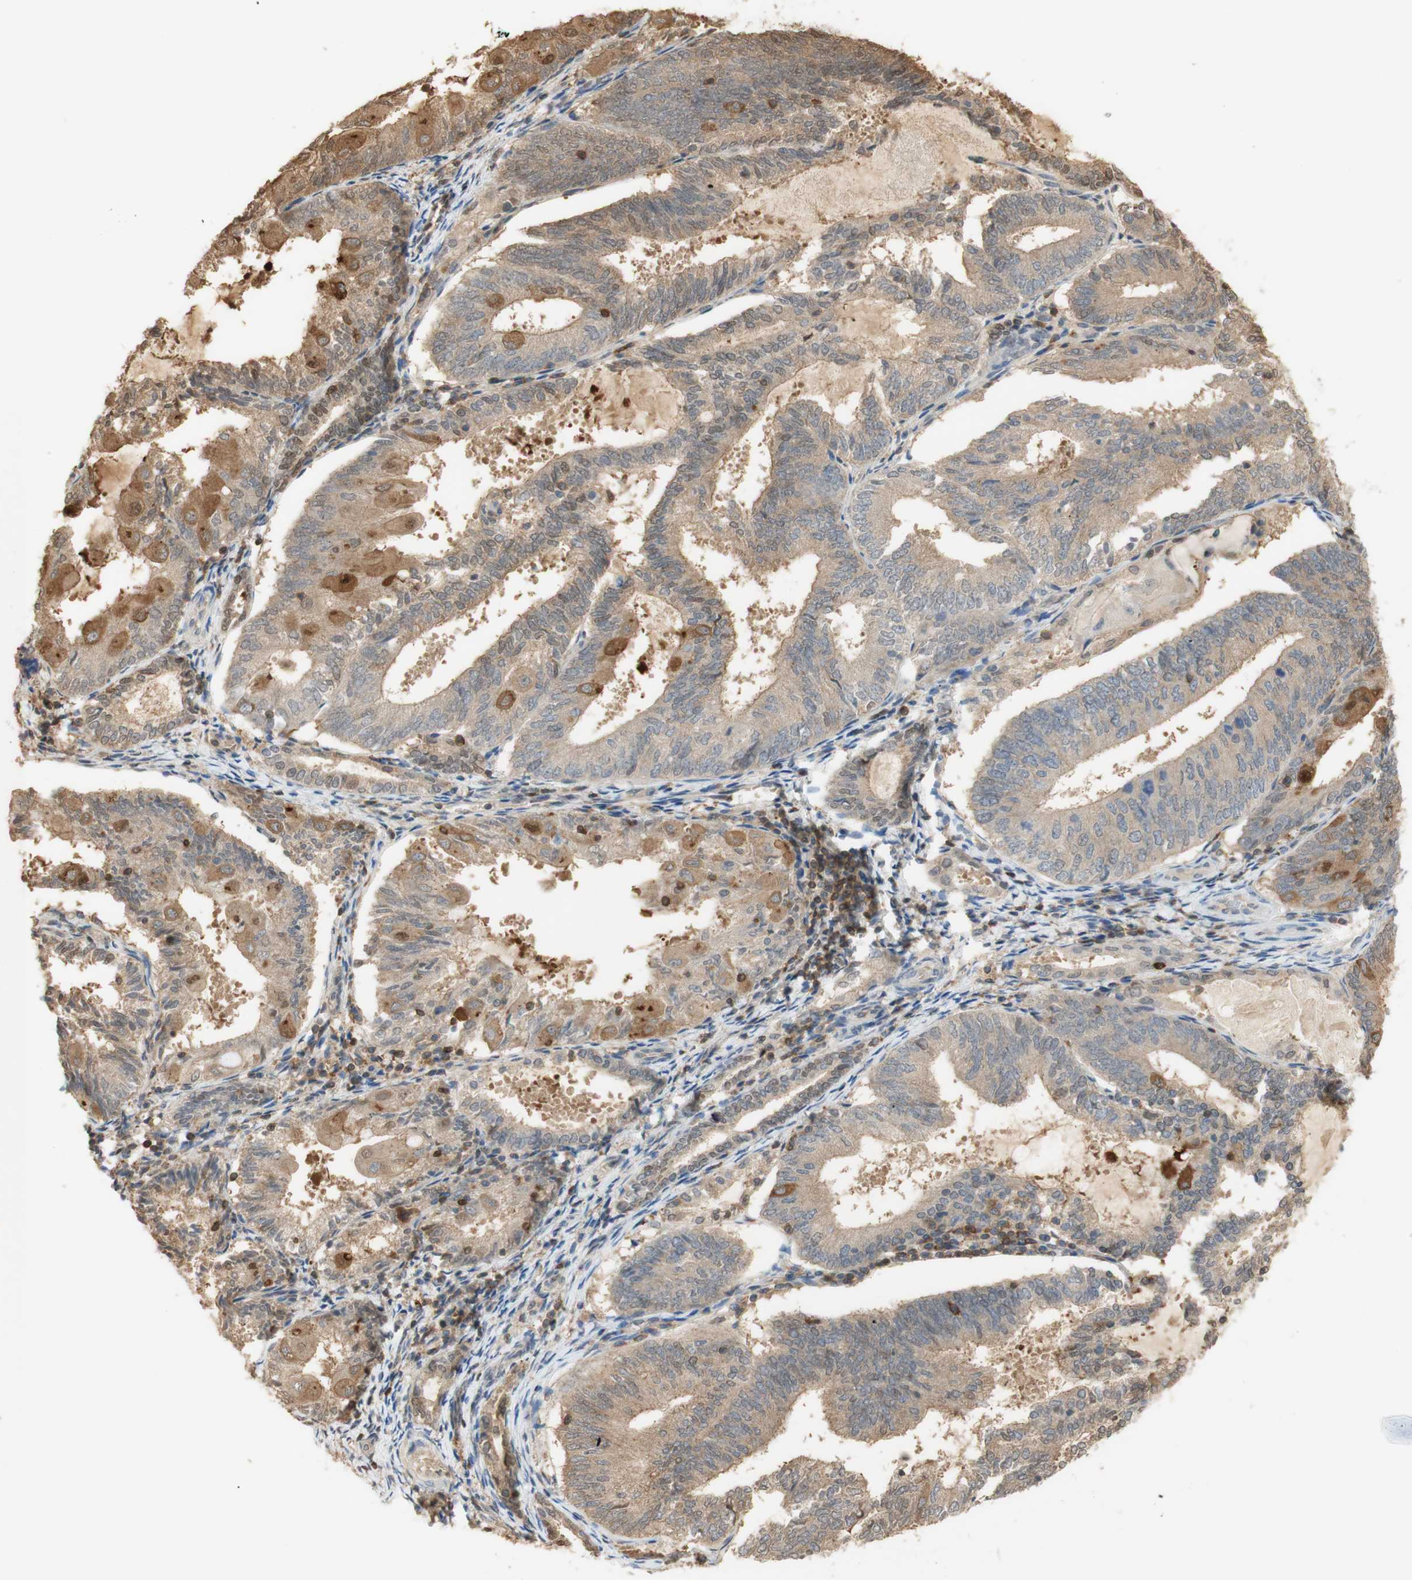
{"staining": {"intensity": "moderate", "quantity": ">75%", "location": "cytoplasmic/membranous"}, "tissue": "endometrial cancer", "cell_type": "Tumor cells", "image_type": "cancer", "snomed": [{"axis": "morphology", "description": "Adenocarcinoma, NOS"}, {"axis": "topography", "description": "Endometrium"}], "caption": "Protein expression analysis of human endometrial cancer reveals moderate cytoplasmic/membranous expression in about >75% of tumor cells.", "gene": "NAP1L4", "patient": {"sex": "female", "age": 81}}